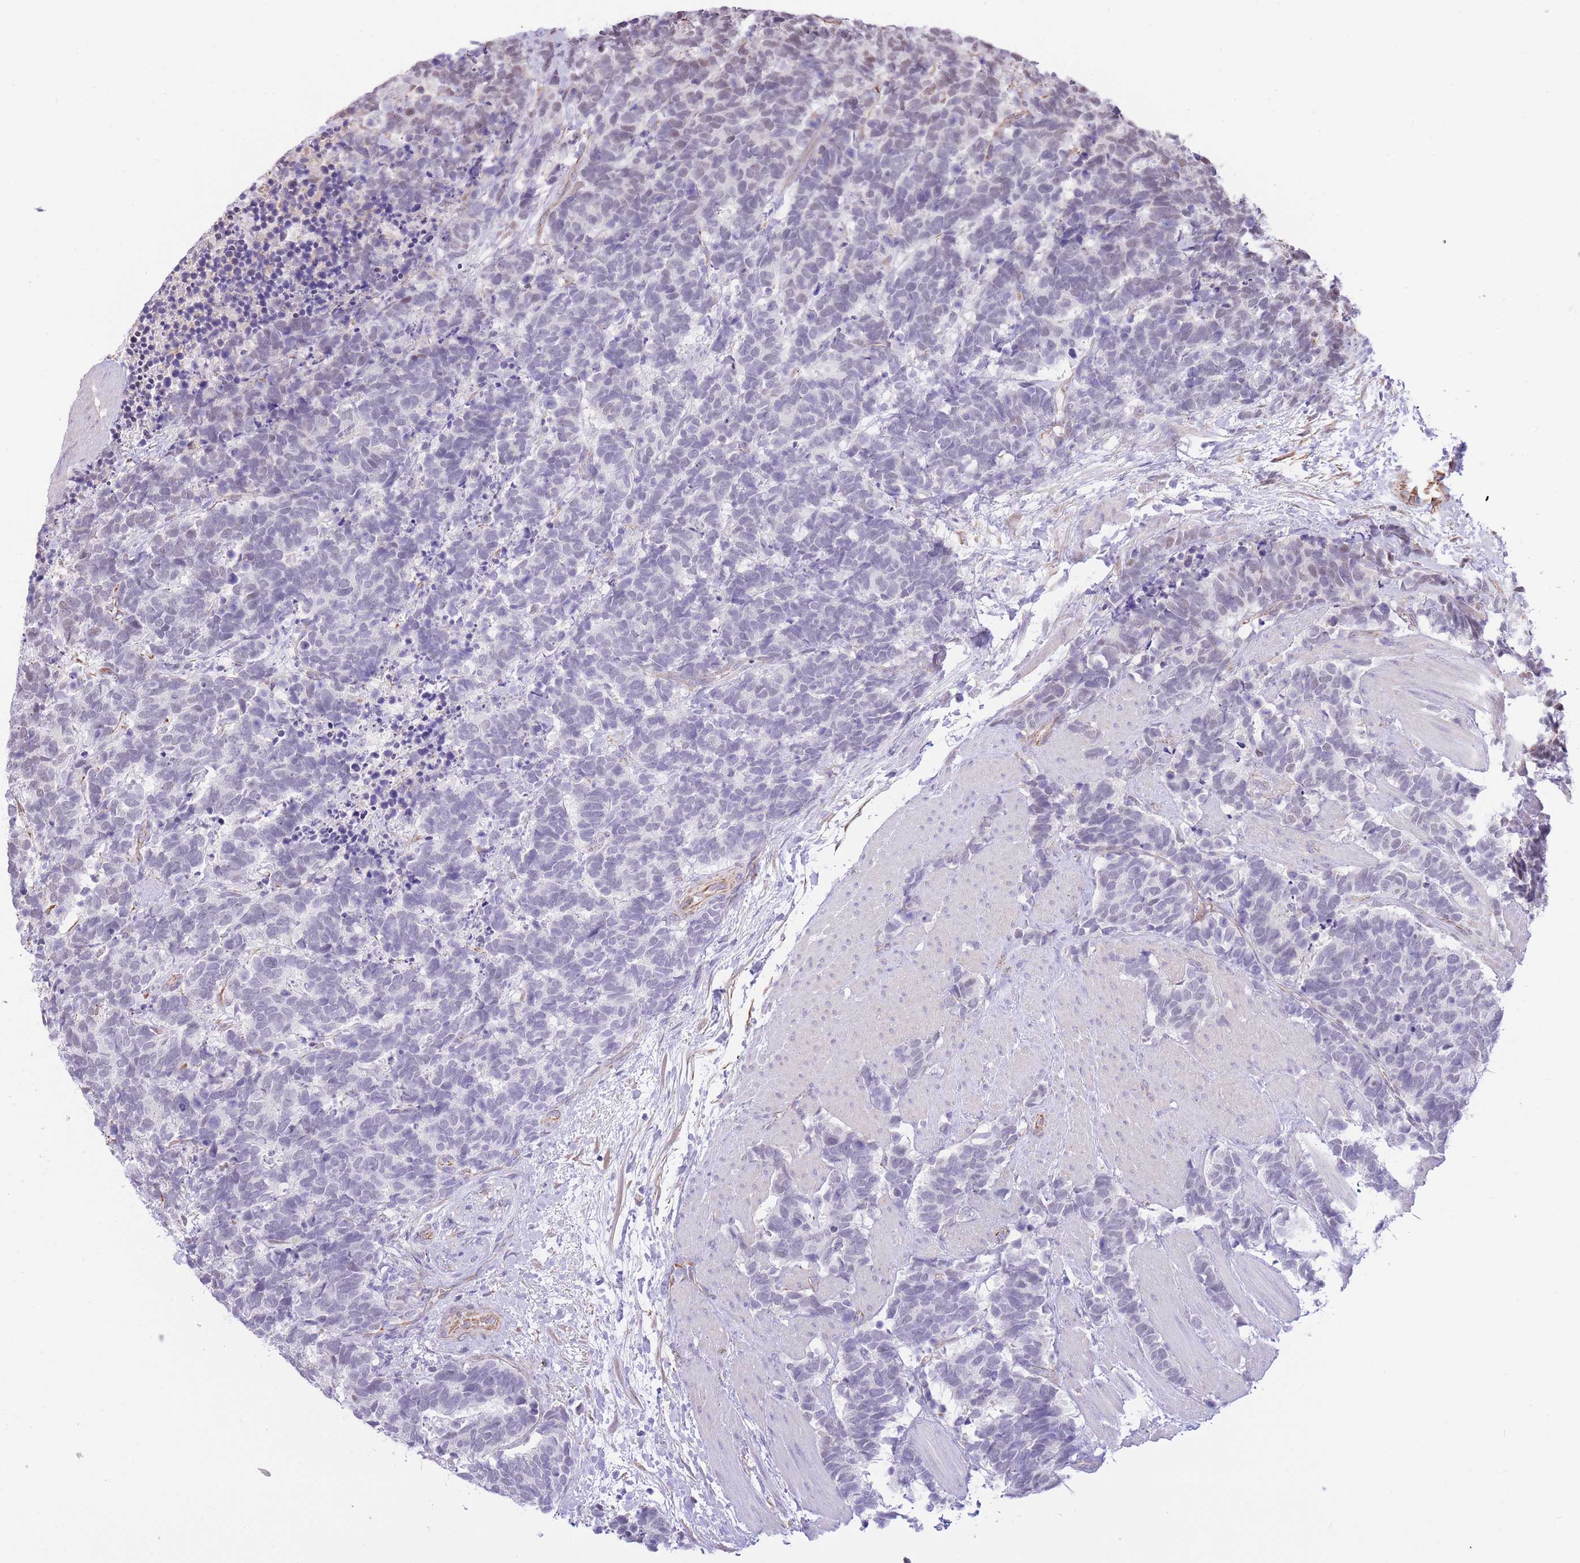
{"staining": {"intensity": "negative", "quantity": "none", "location": "none"}, "tissue": "carcinoid", "cell_type": "Tumor cells", "image_type": "cancer", "snomed": [{"axis": "morphology", "description": "Carcinoma, NOS"}, {"axis": "morphology", "description": "Carcinoid, malignant, NOS"}, {"axis": "topography", "description": "Prostate"}], "caption": "Tumor cells are negative for protein expression in human carcinoid.", "gene": "PSG8", "patient": {"sex": "male", "age": 57}}